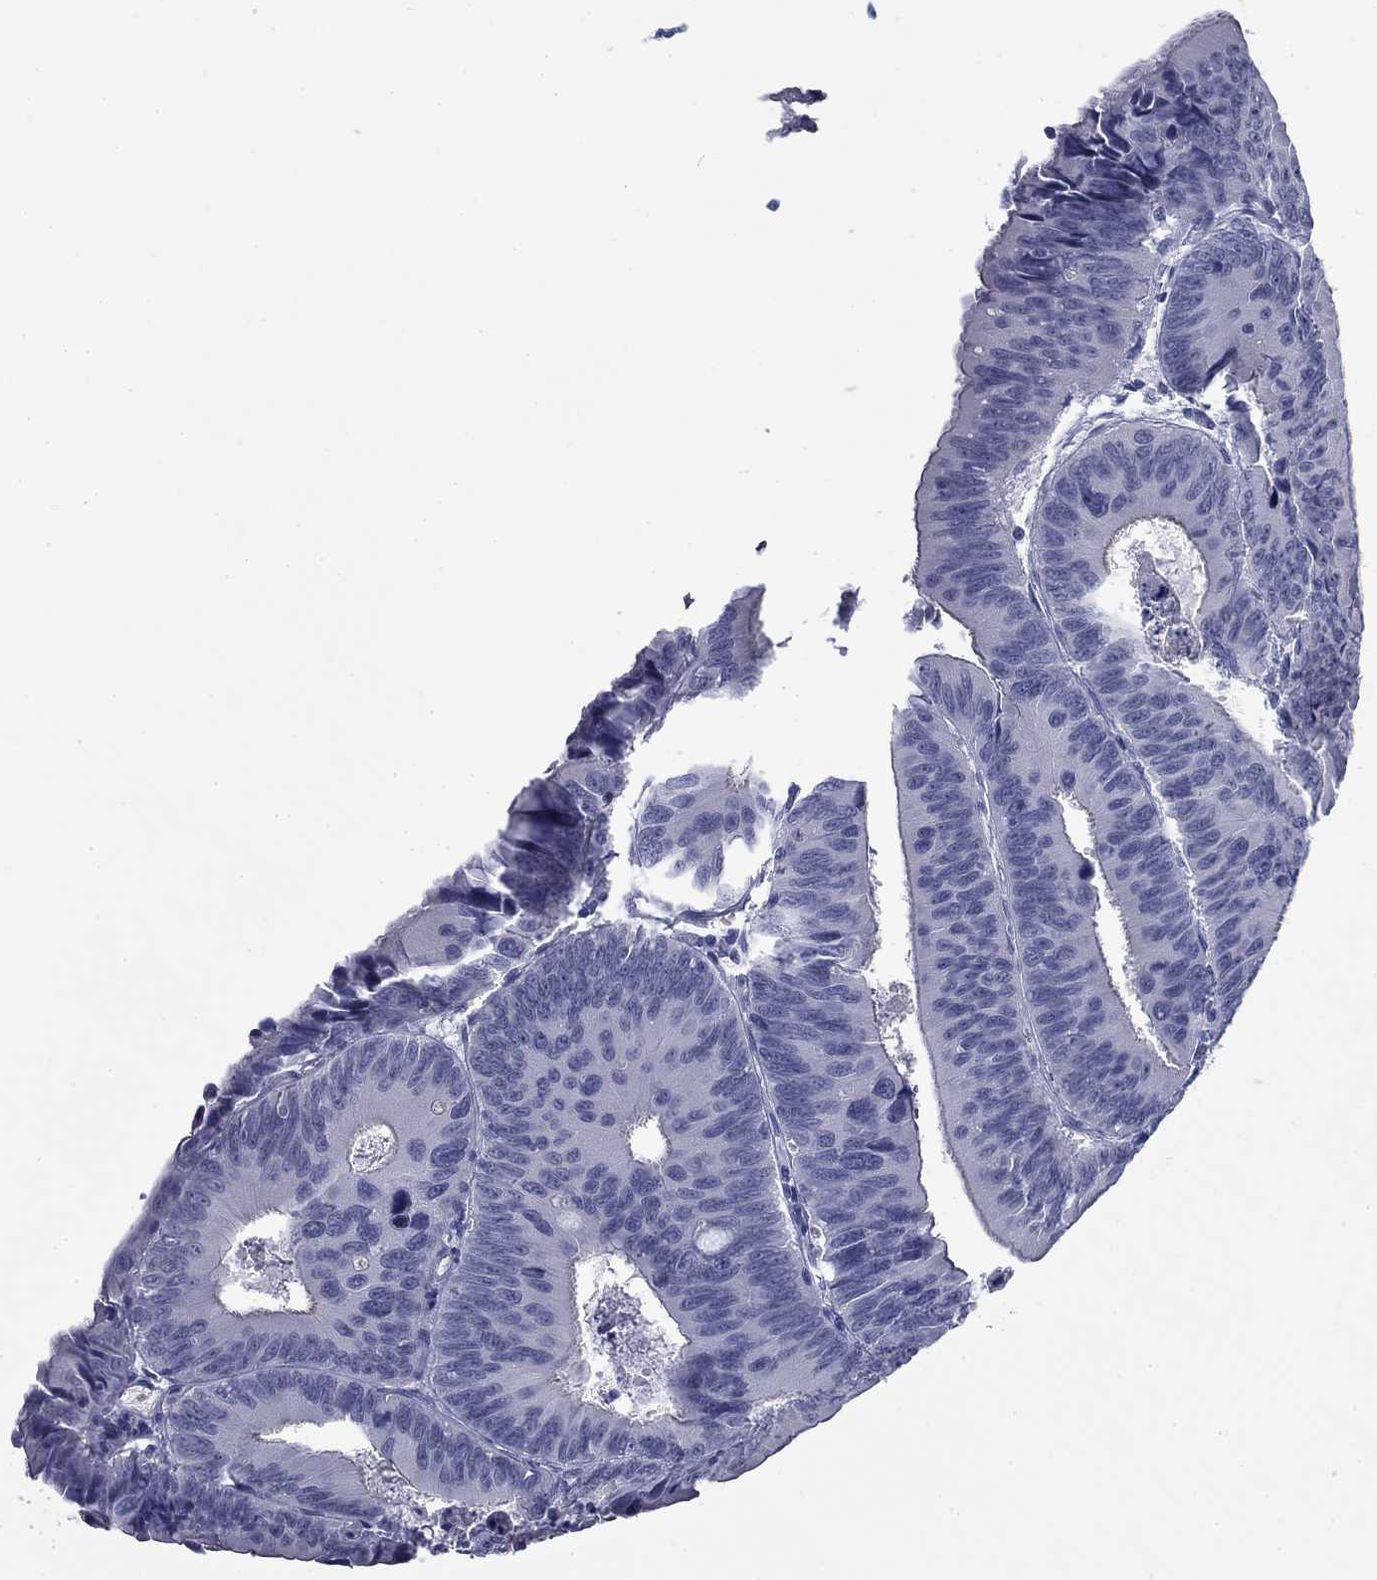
{"staining": {"intensity": "negative", "quantity": "none", "location": "none"}, "tissue": "colorectal cancer", "cell_type": "Tumor cells", "image_type": "cancer", "snomed": [{"axis": "morphology", "description": "Adenocarcinoma, NOS"}, {"axis": "topography", "description": "Rectum"}], "caption": "Tumor cells are negative for brown protein staining in colorectal cancer. The staining is performed using DAB brown chromogen with nuclei counter-stained in using hematoxylin.", "gene": "BCL2L14", "patient": {"sex": "male", "age": 67}}